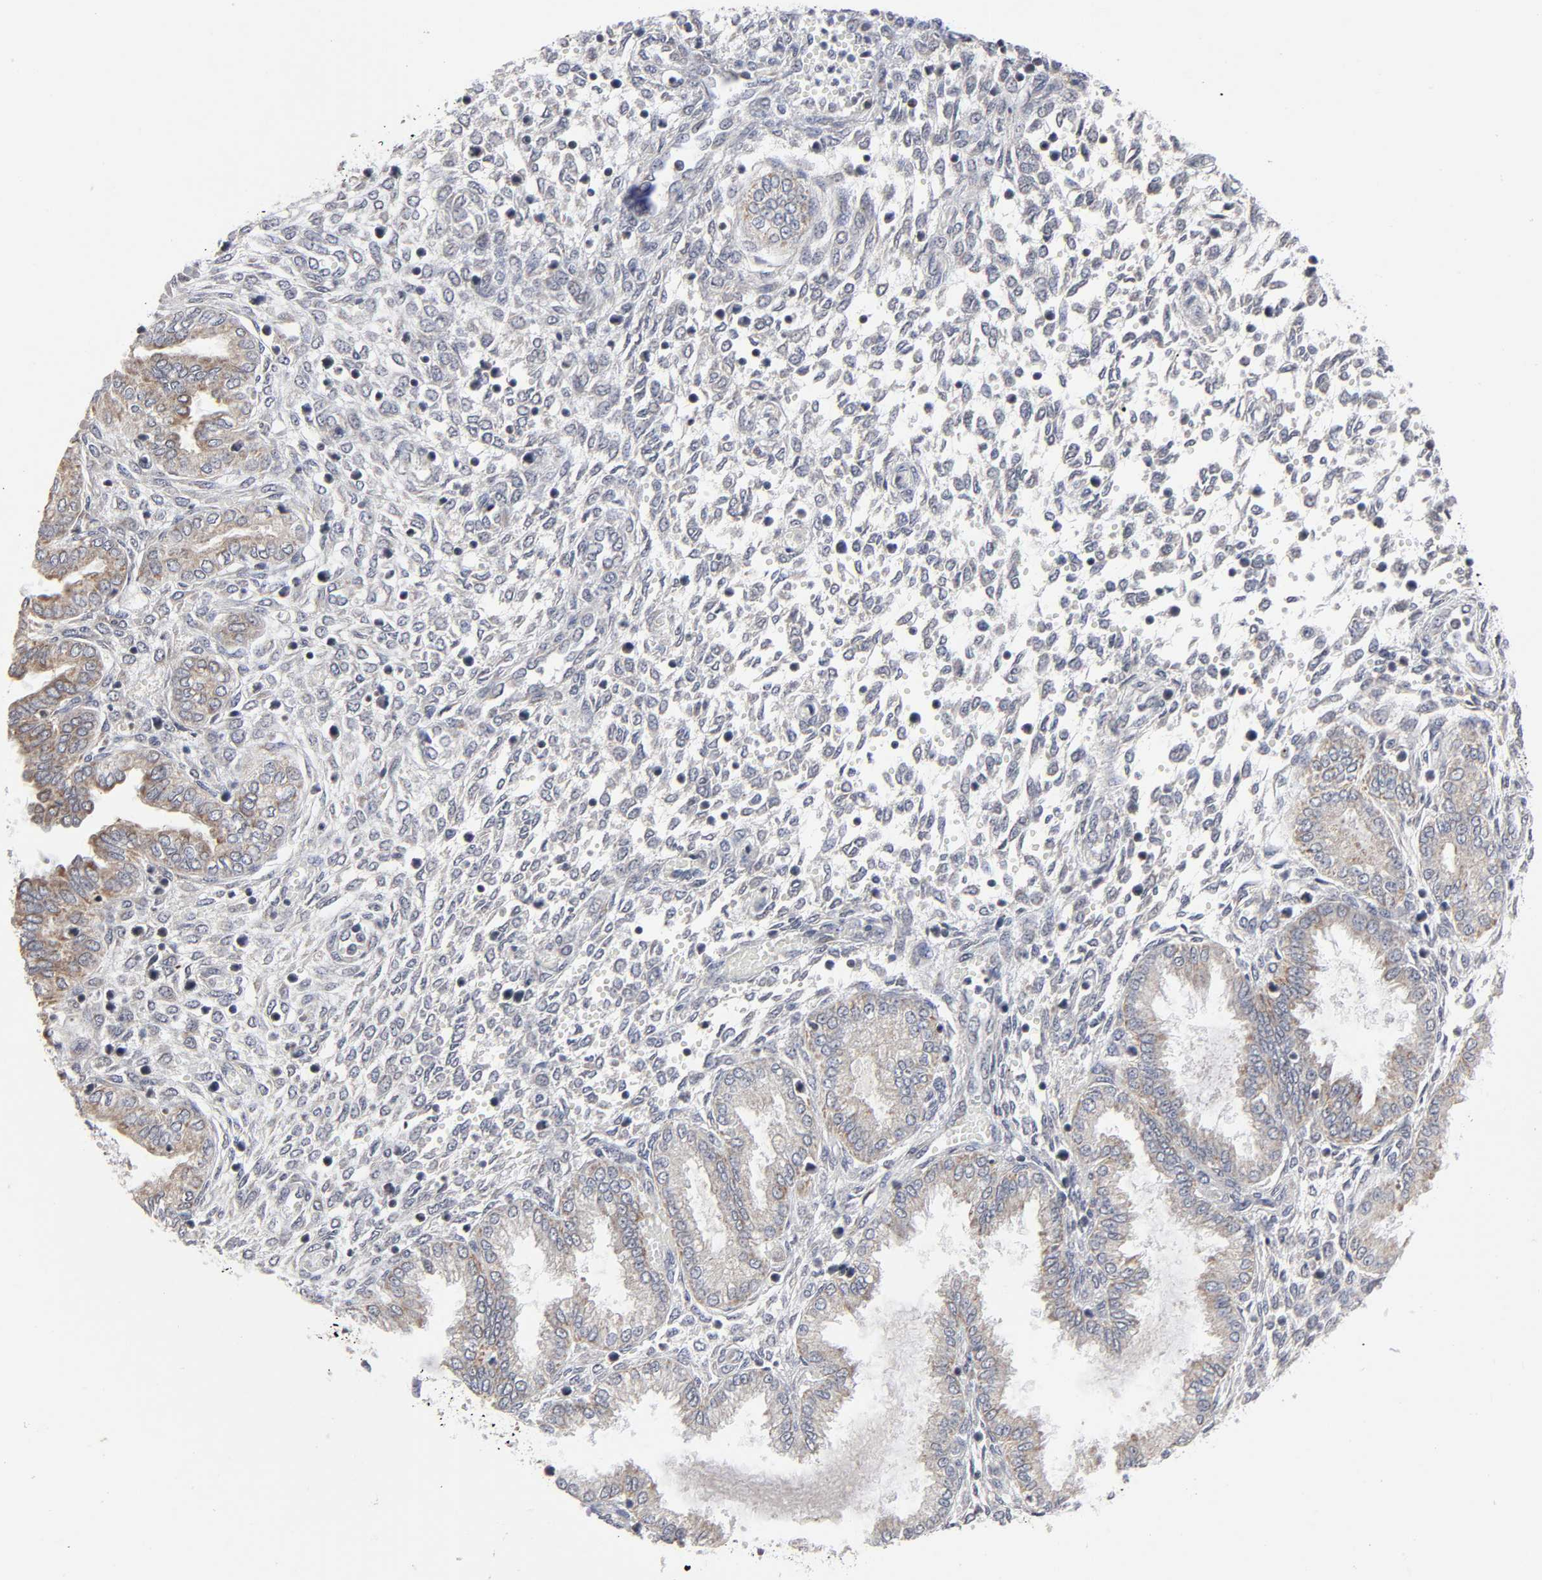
{"staining": {"intensity": "weak", "quantity": "<25%", "location": "cytoplasmic/membranous"}, "tissue": "endometrium", "cell_type": "Cells in endometrial stroma", "image_type": "normal", "snomed": [{"axis": "morphology", "description": "Normal tissue, NOS"}, {"axis": "topography", "description": "Endometrium"}], "caption": "The histopathology image displays no significant positivity in cells in endometrial stroma of endometrium.", "gene": "AUH", "patient": {"sex": "female", "age": 33}}